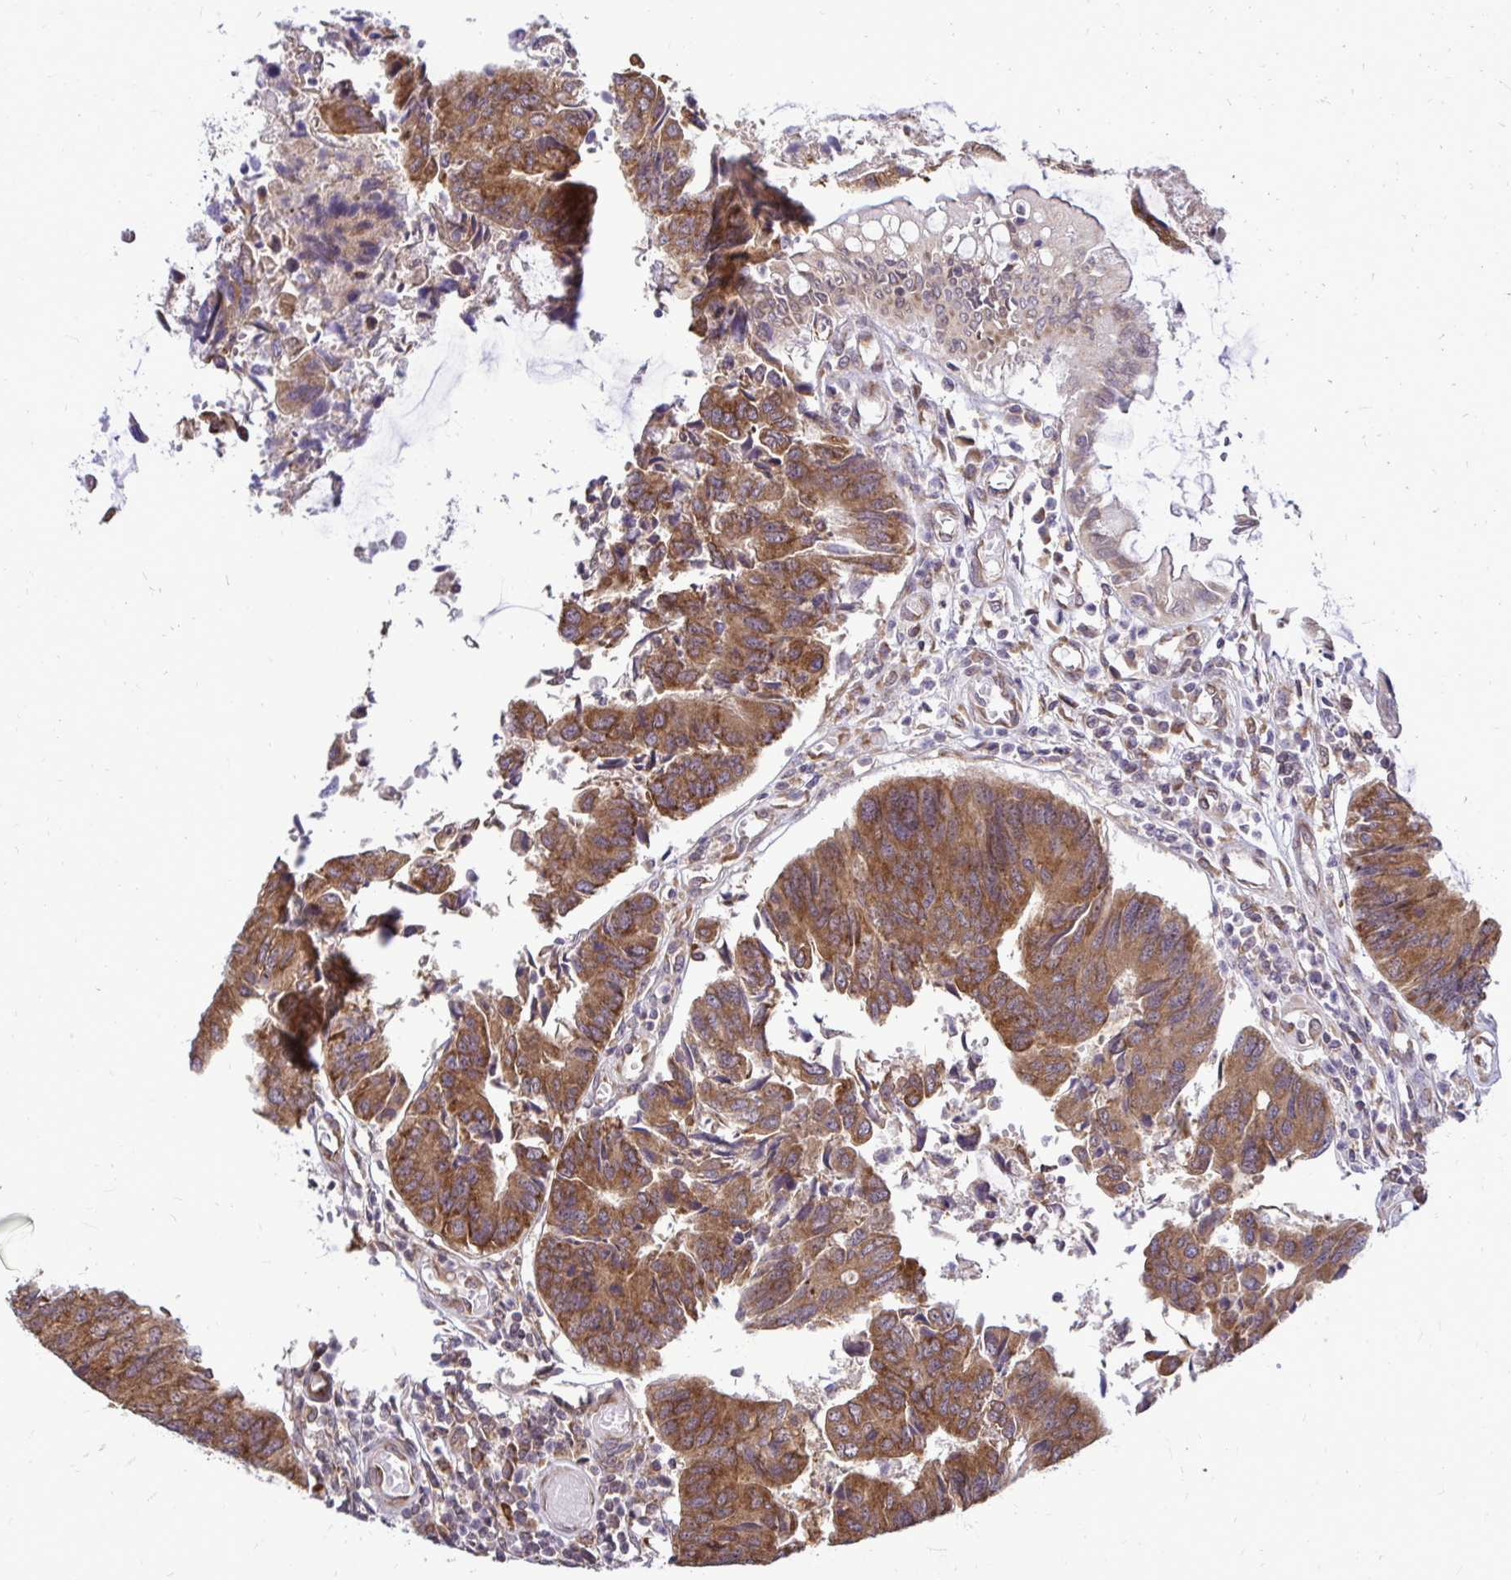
{"staining": {"intensity": "moderate", "quantity": ">75%", "location": "cytoplasmic/membranous"}, "tissue": "colorectal cancer", "cell_type": "Tumor cells", "image_type": "cancer", "snomed": [{"axis": "morphology", "description": "Adenocarcinoma, NOS"}, {"axis": "topography", "description": "Colon"}], "caption": "IHC (DAB) staining of human colorectal adenocarcinoma displays moderate cytoplasmic/membranous protein staining in about >75% of tumor cells. The protein of interest is shown in brown color, while the nuclei are stained blue.", "gene": "FMR1", "patient": {"sex": "female", "age": 67}}